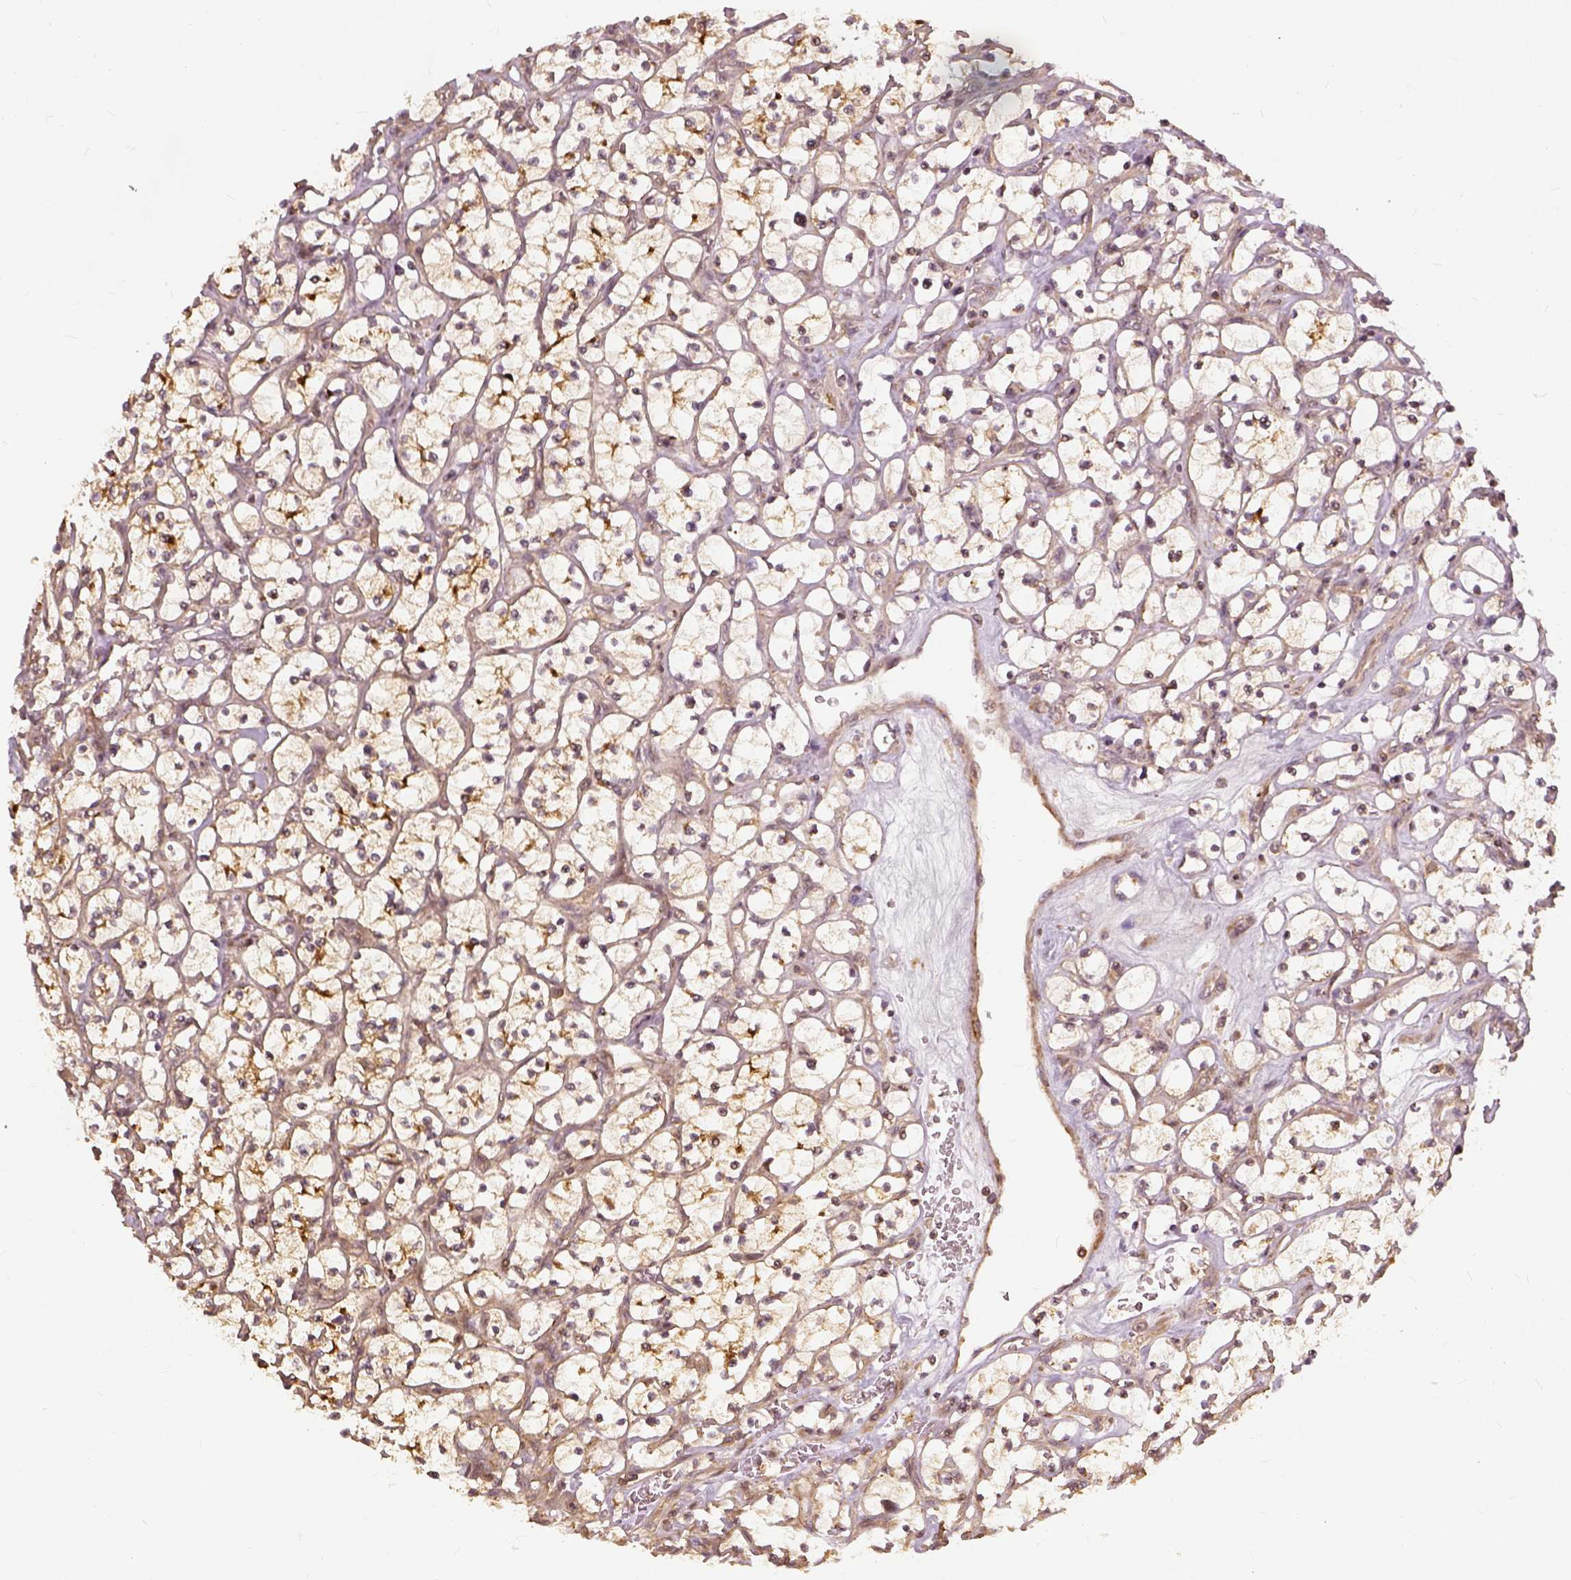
{"staining": {"intensity": "moderate", "quantity": ">75%", "location": "cytoplasmic/membranous"}, "tissue": "renal cancer", "cell_type": "Tumor cells", "image_type": "cancer", "snomed": [{"axis": "morphology", "description": "Adenocarcinoma, NOS"}, {"axis": "topography", "description": "Kidney"}], "caption": "There is medium levels of moderate cytoplasmic/membranous positivity in tumor cells of renal cancer, as demonstrated by immunohistochemical staining (brown color).", "gene": "VEGFA", "patient": {"sex": "female", "age": 64}}